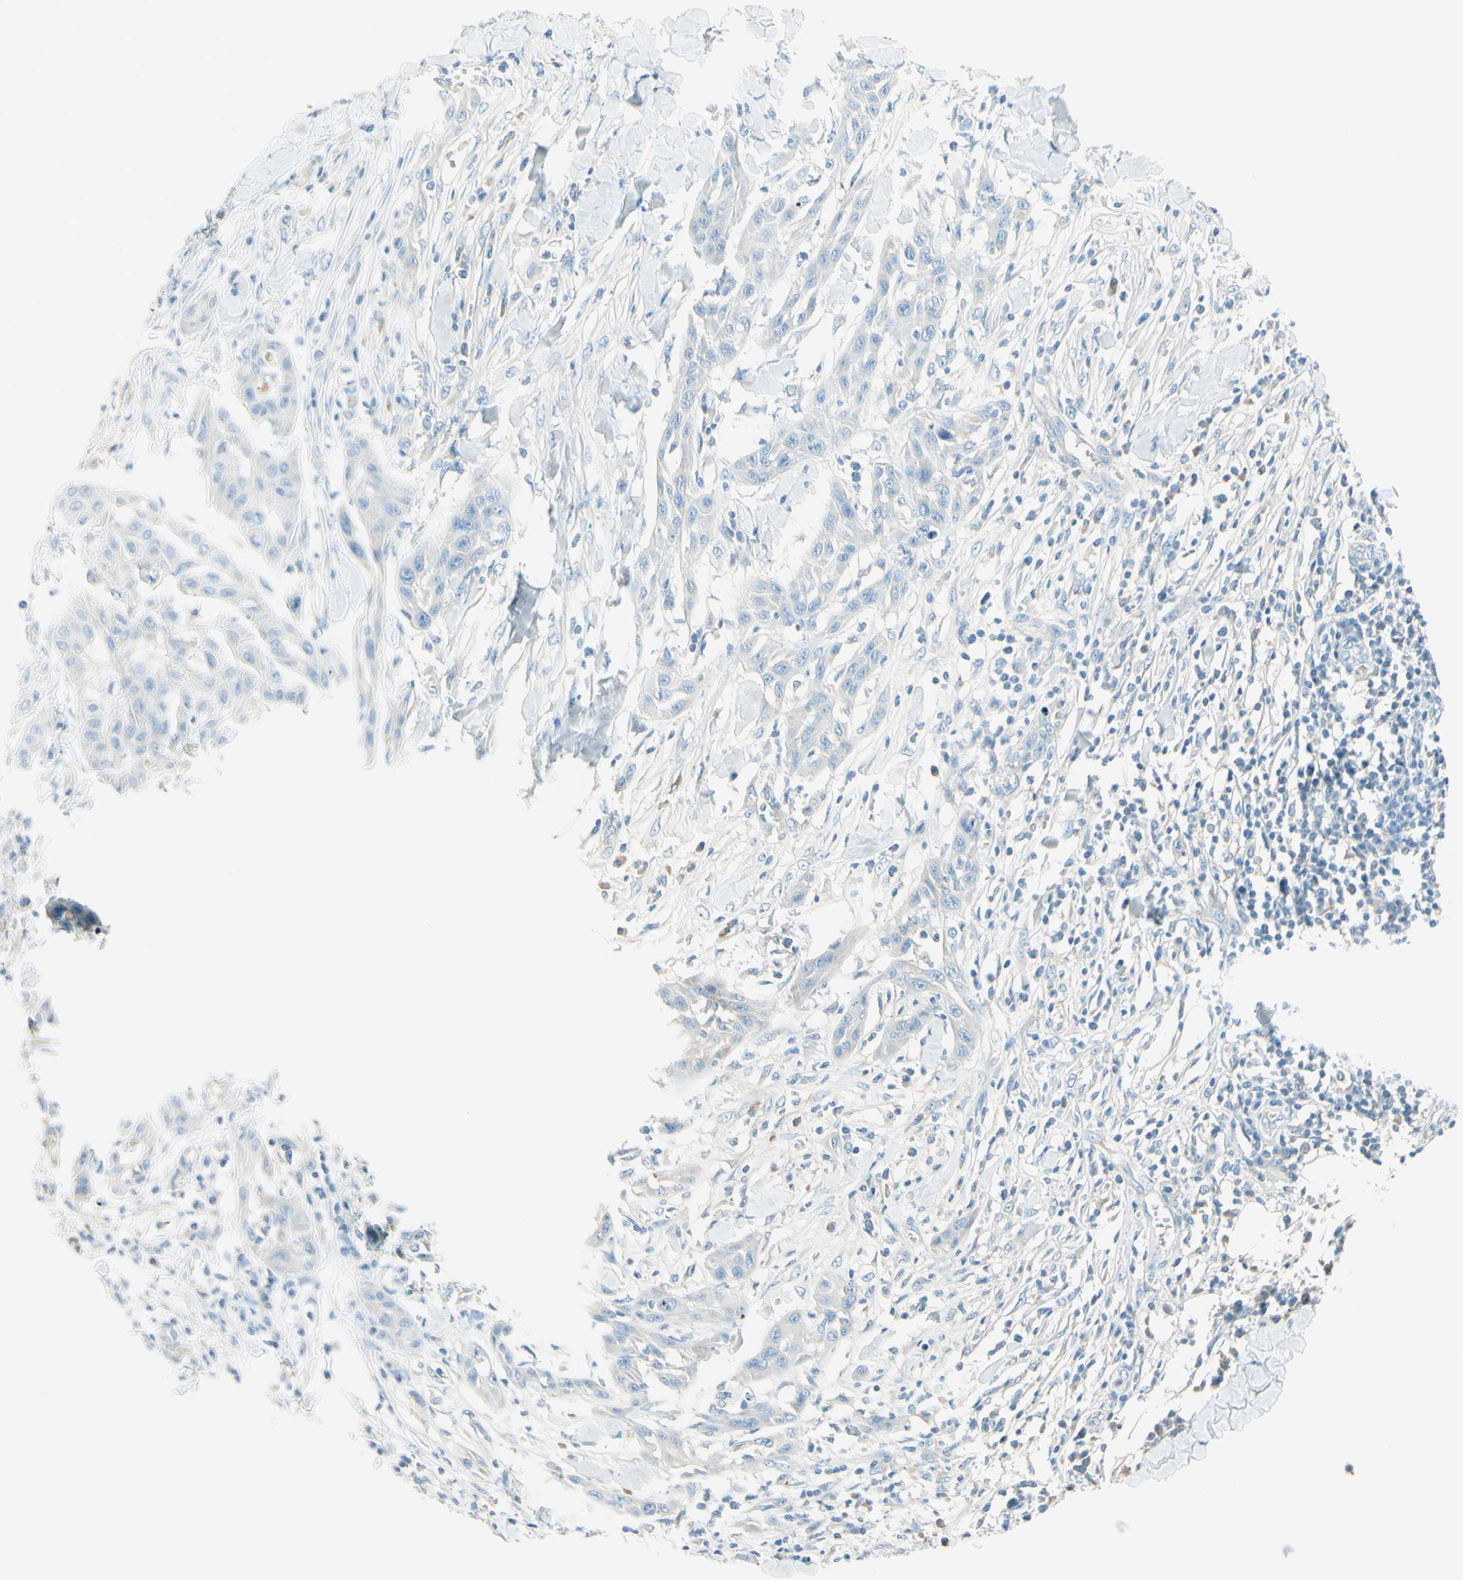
{"staining": {"intensity": "negative", "quantity": "none", "location": "none"}, "tissue": "skin cancer", "cell_type": "Tumor cells", "image_type": "cancer", "snomed": [{"axis": "morphology", "description": "Squamous cell carcinoma, NOS"}, {"axis": "topography", "description": "Skin"}], "caption": "IHC image of skin squamous cell carcinoma stained for a protein (brown), which shows no positivity in tumor cells. (Immunohistochemistry (ihc), brightfield microscopy, high magnification).", "gene": "NCBP2L", "patient": {"sex": "male", "age": 24}}